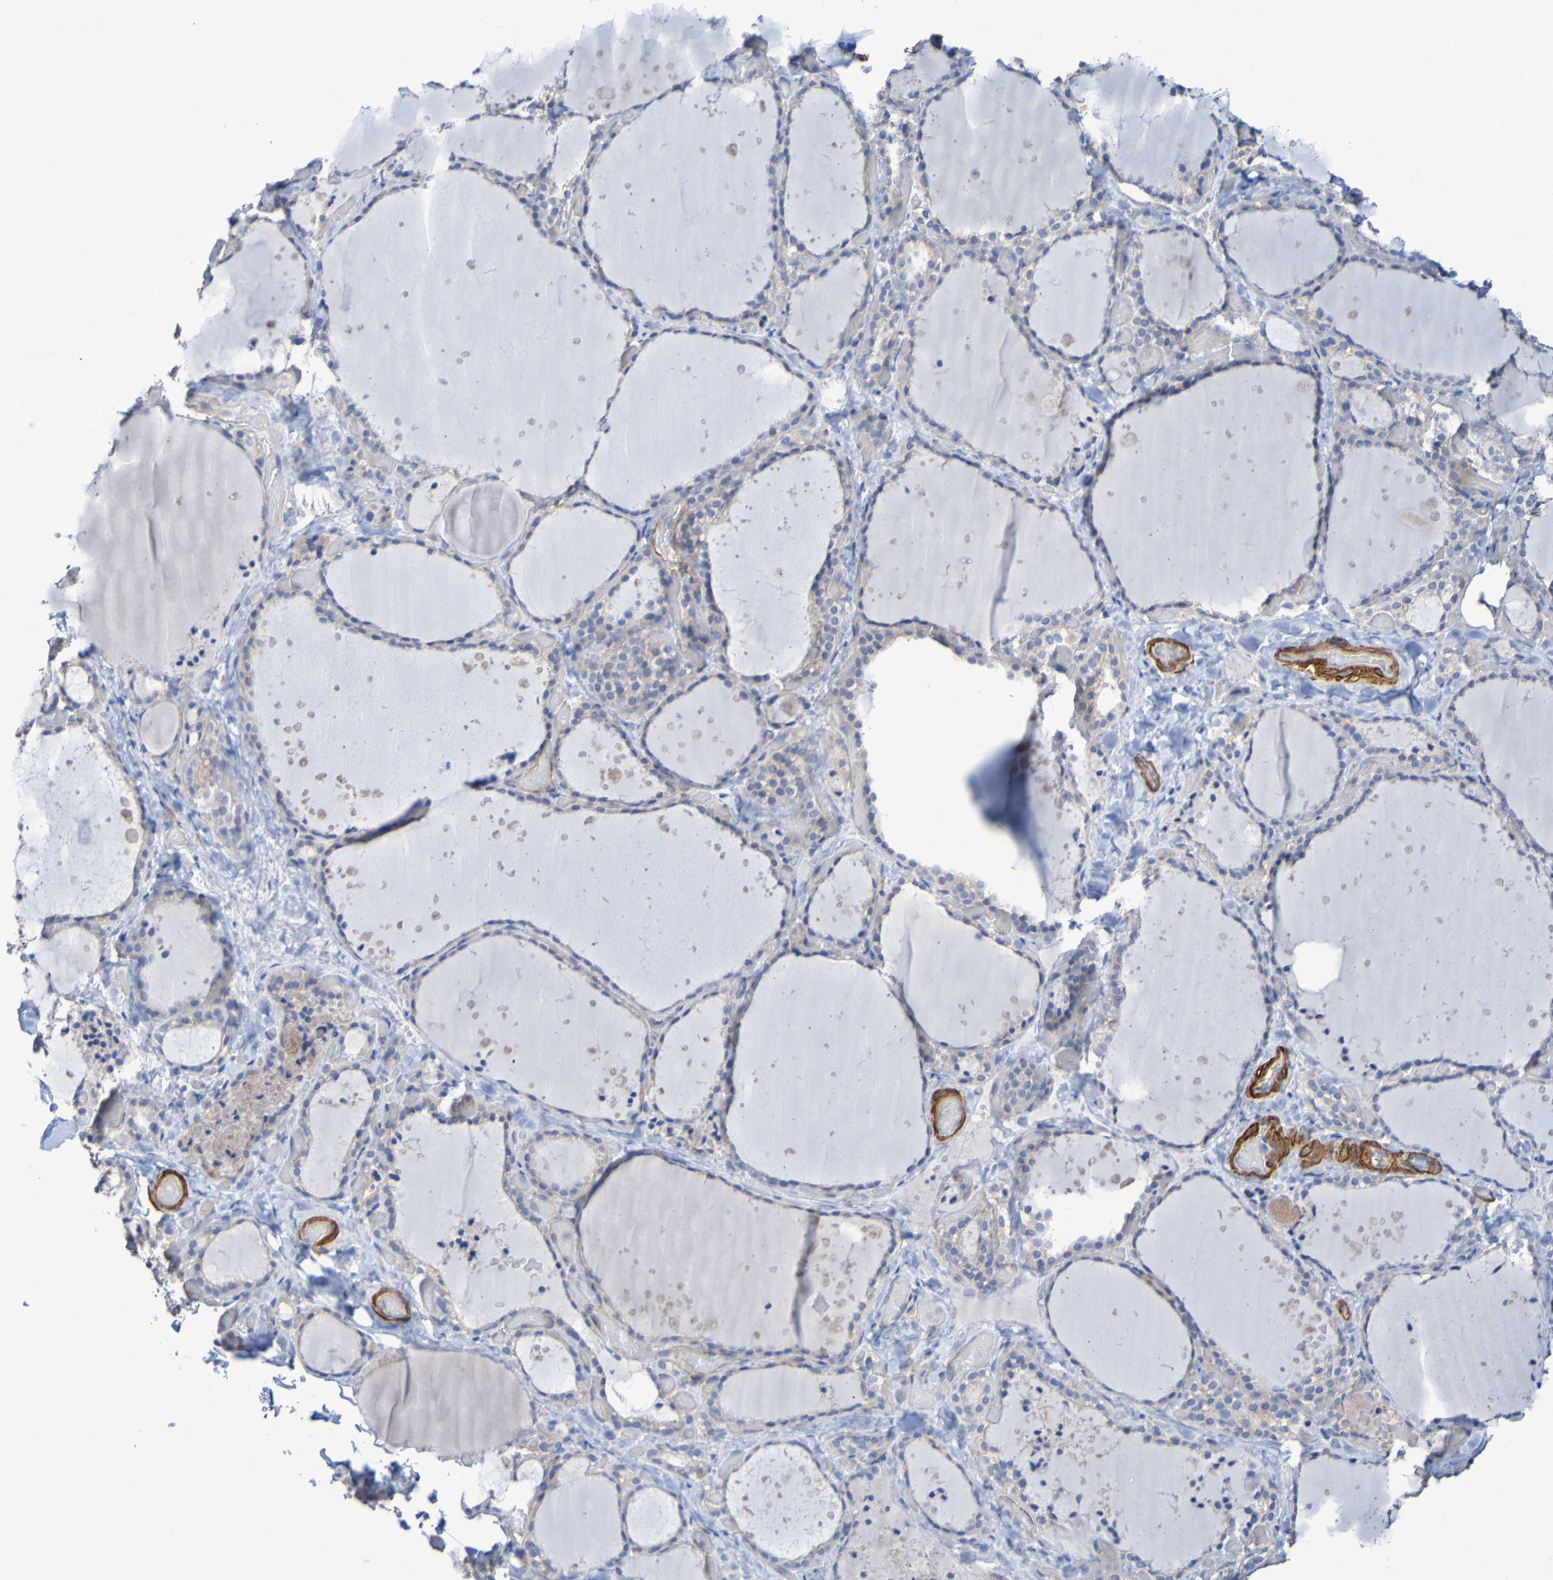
{"staining": {"intensity": "weak", "quantity": ">75%", "location": "cytoplasmic/membranous"}, "tissue": "thyroid gland", "cell_type": "Glandular cells", "image_type": "normal", "snomed": [{"axis": "morphology", "description": "Normal tissue, NOS"}, {"axis": "topography", "description": "Thyroid gland"}], "caption": "Immunohistochemistry (IHC) photomicrograph of unremarkable human thyroid gland stained for a protein (brown), which shows low levels of weak cytoplasmic/membranous positivity in approximately >75% of glandular cells.", "gene": "SRPRB", "patient": {"sex": "female", "age": 44}}